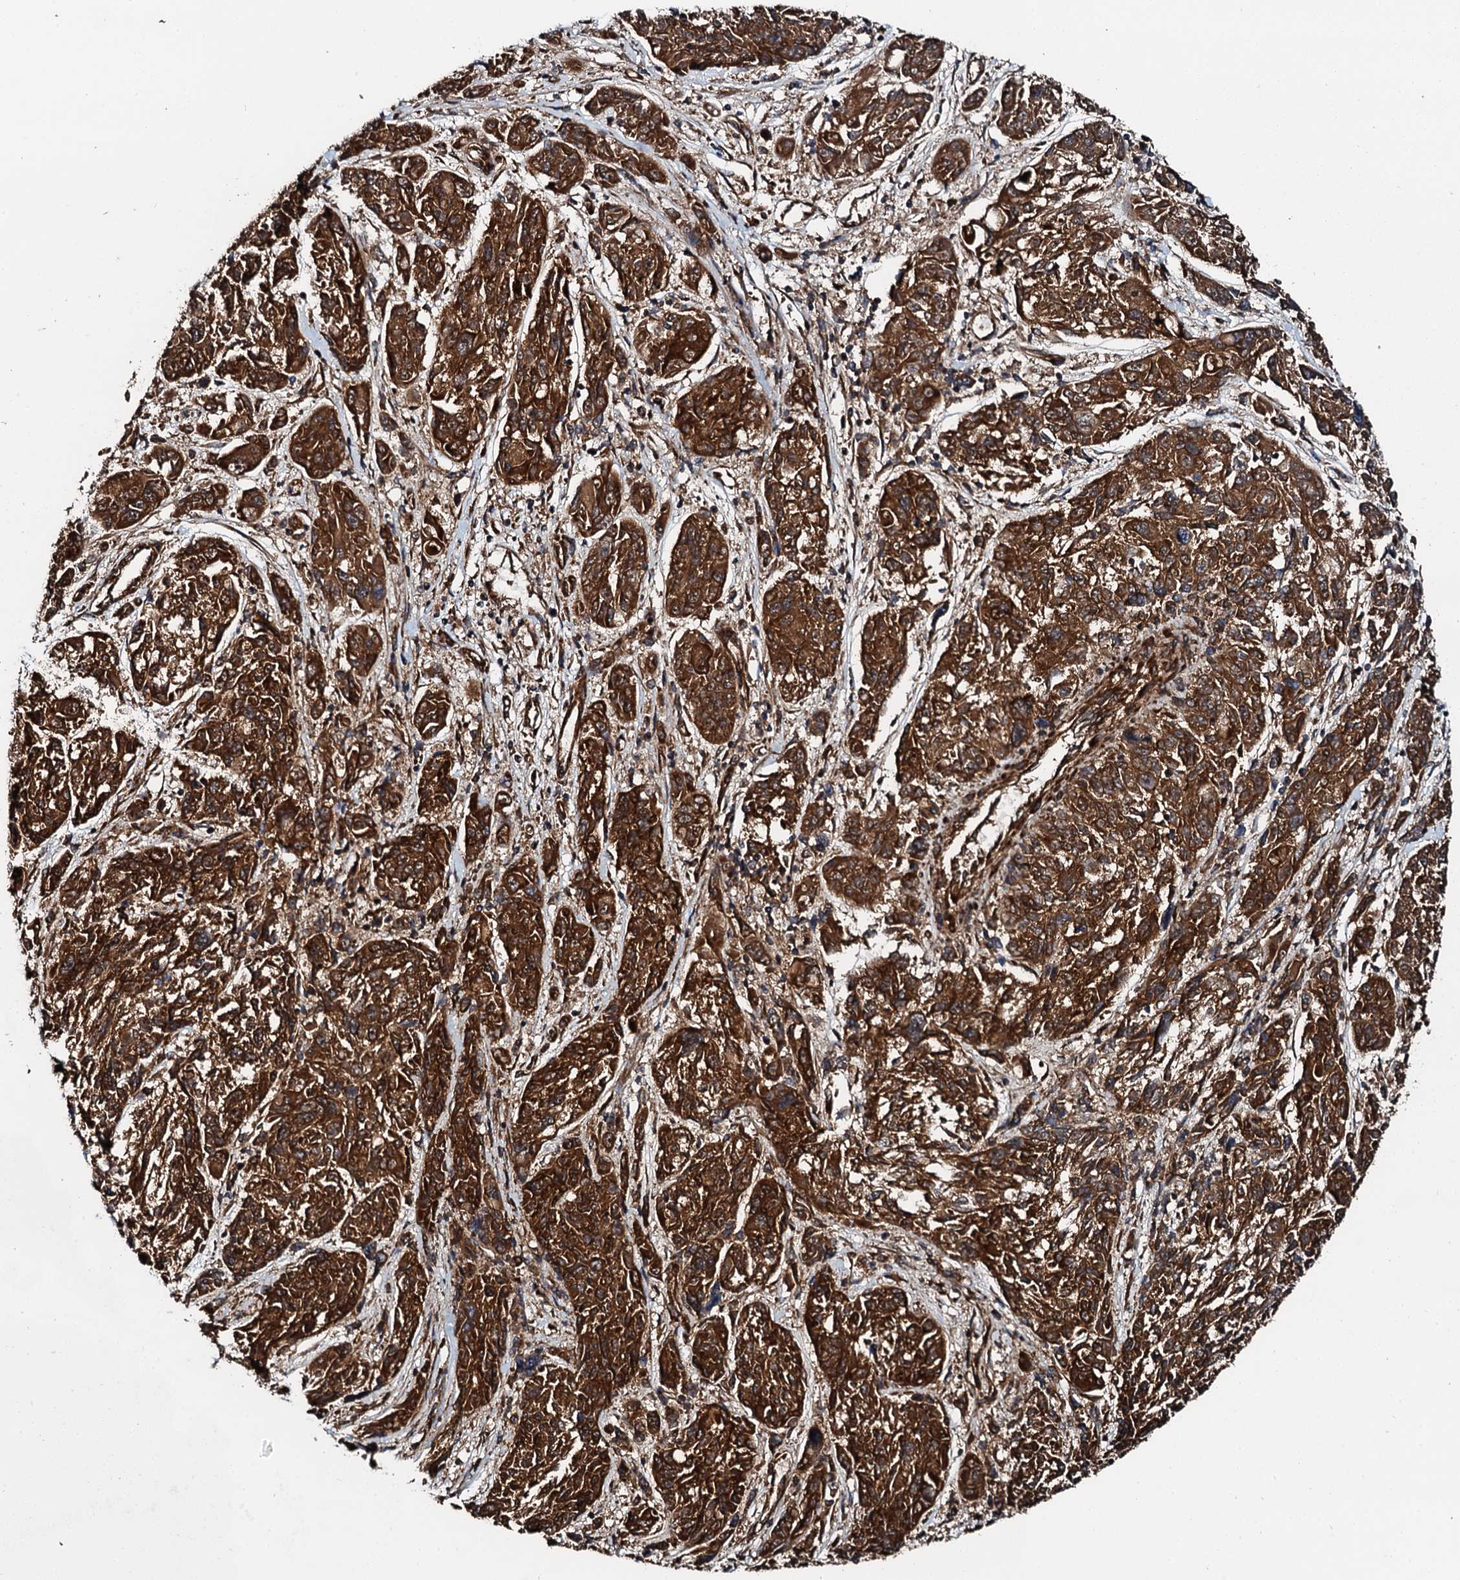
{"staining": {"intensity": "strong", "quantity": ">75%", "location": "cytoplasmic/membranous"}, "tissue": "melanoma", "cell_type": "Tumor cells", "image_type": "cancer", "snomed": [{"axis": "morphology", "description": "Malignant melanoma, NOS"}, {"axis": "topography", "description": "Skin"}], "caption": "Brown immunohistochemical staining in human malignant melanoma displays strong cytoplasmic/membranous staining in about >75% of tumor cells. The staining was performed using DAB (3,3'-diaminobenzidine) to visualize the protein expression in brown, while the nuclei were stained in blue with hematoxylin (Magnification: 20x).", "gene": "FLYWCH1", "patient": {"sex": "male", "age": 53}}